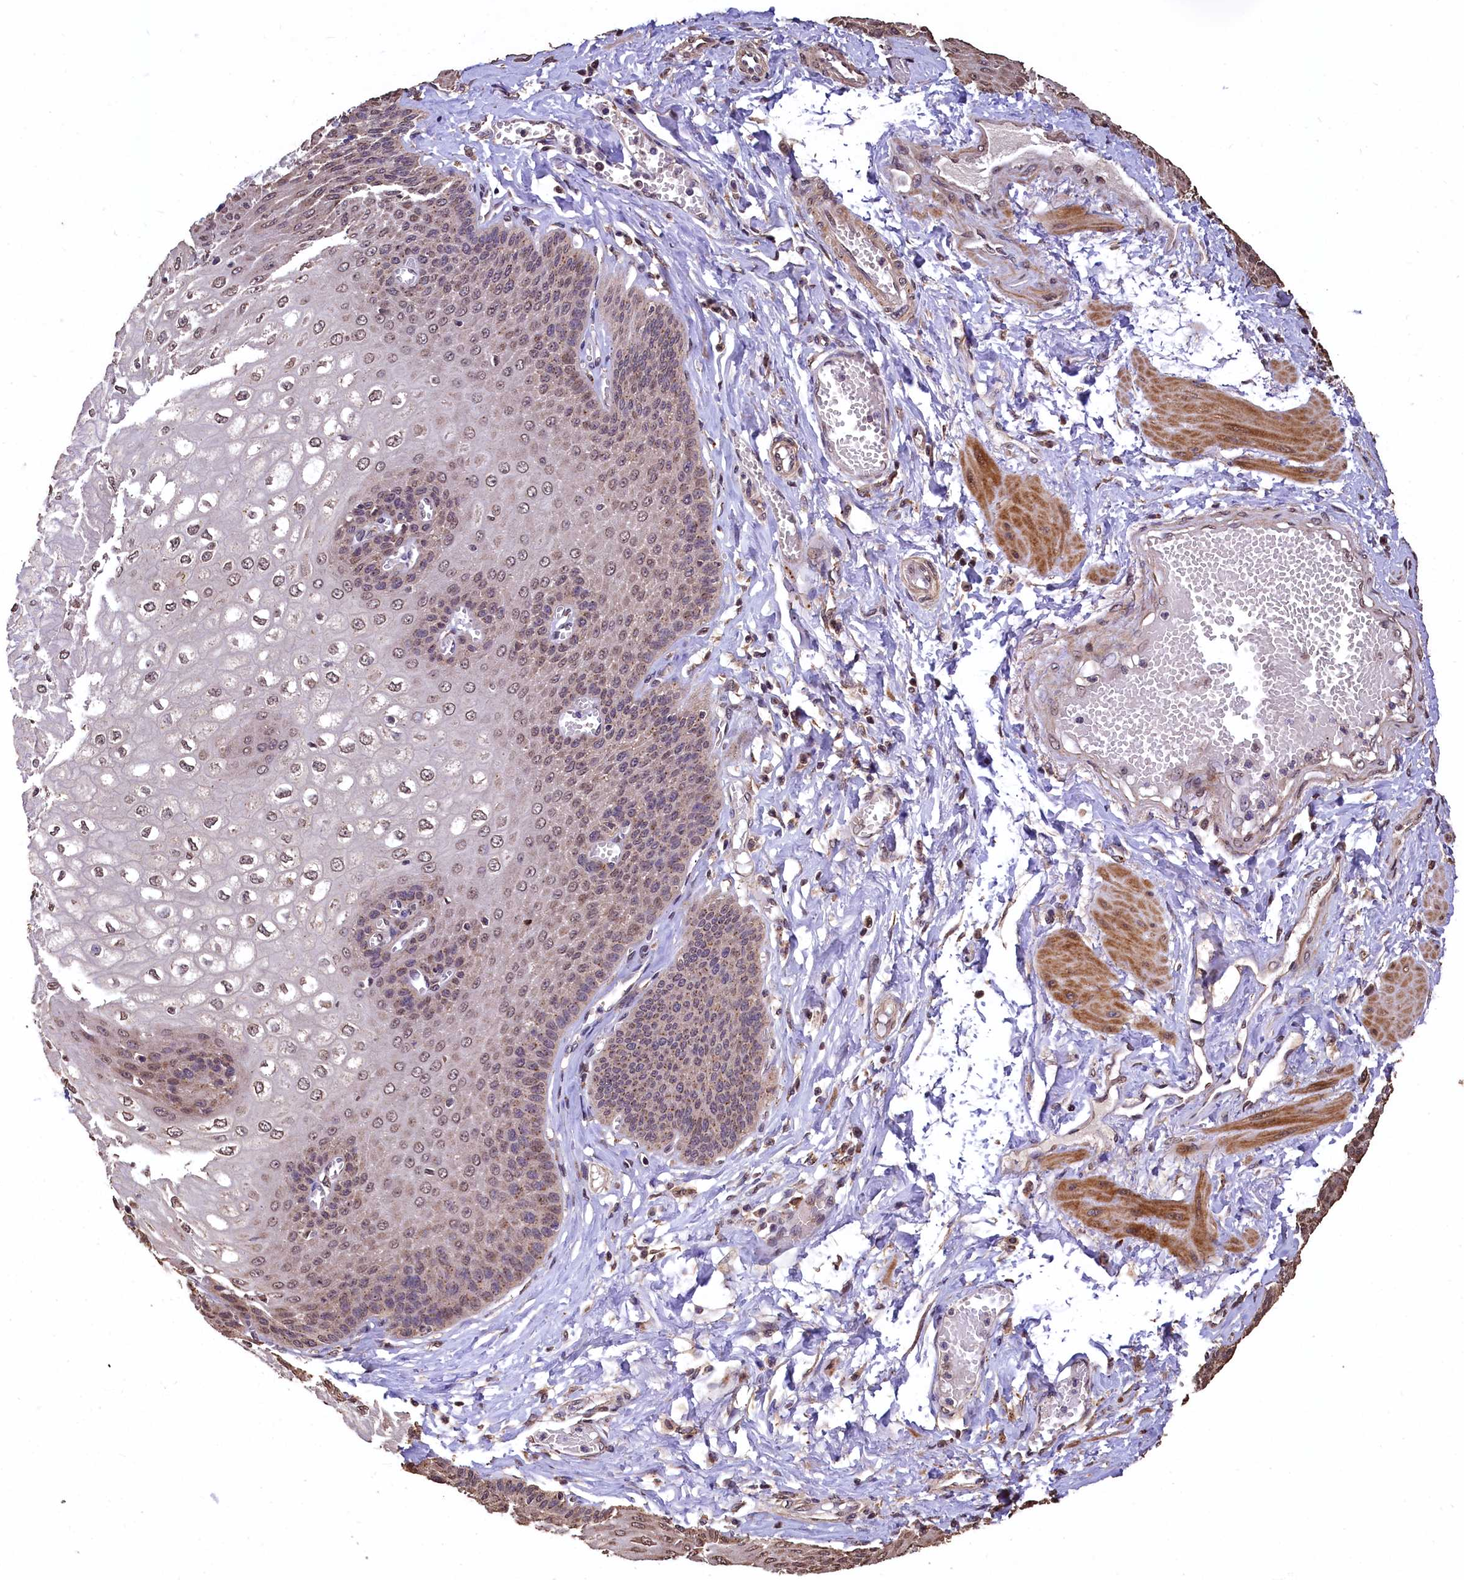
{"staining": {"intensity": "moderate", "quantity": ">75%", "location": "cytoplasmic/membranous,nuclear"}, "tissue": "esophagus", "cell_type": "Squamous epithelial cells", "image_type": "normal", "snomed": [{"axis": "morphology", "description": "Normal tissue, NOS"}, {"axis": "topography", "description": "Esophagus"}], "caption": "Immunohistochemistry photomicrograph of normal esophagus: human esophagus stained using IHC shows medium levels of moderate protein expression localized specifically in the cytoplasmic/membranous,nuclear of squamous epithelial cells, appearing as a cytoplasmic/membranous,nuclear brown color.", "gene": "LSM4", "patient": {"sex": "male", "age": 60}}